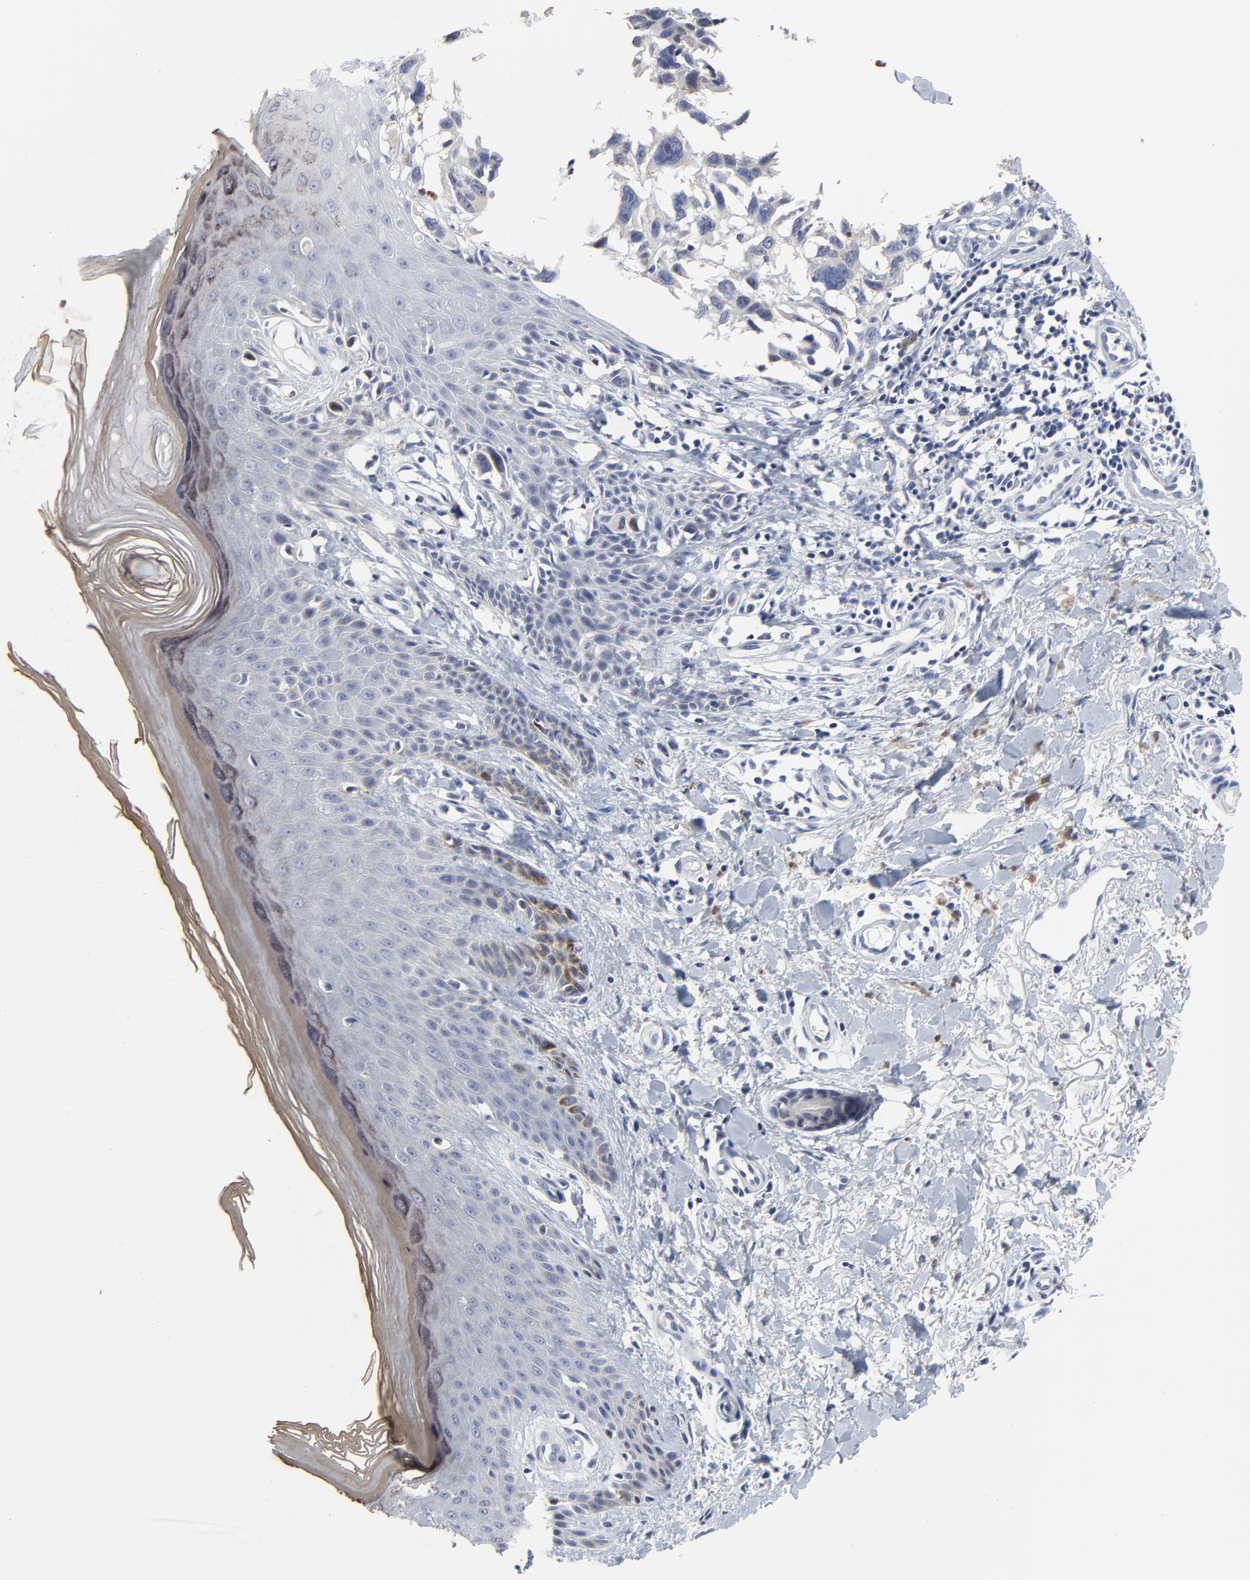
{"staining": {"intensity": "negative", "quantity": "none", "location": "none"}, "tissue": "melanoma", "cell_type": "Tumor cells", "image_type": "cancer", "snomed": [{"axis": "morphology", "description": "Malignant melanoma, NOS"}, {"axis": "topography", "description": "Skin"}], "caption": "Immunohistochemical staining of melanoma shows no significant expression in tumor cells.", "gene": "LNX1", "patient": {"sex": "female", "age": 77}}